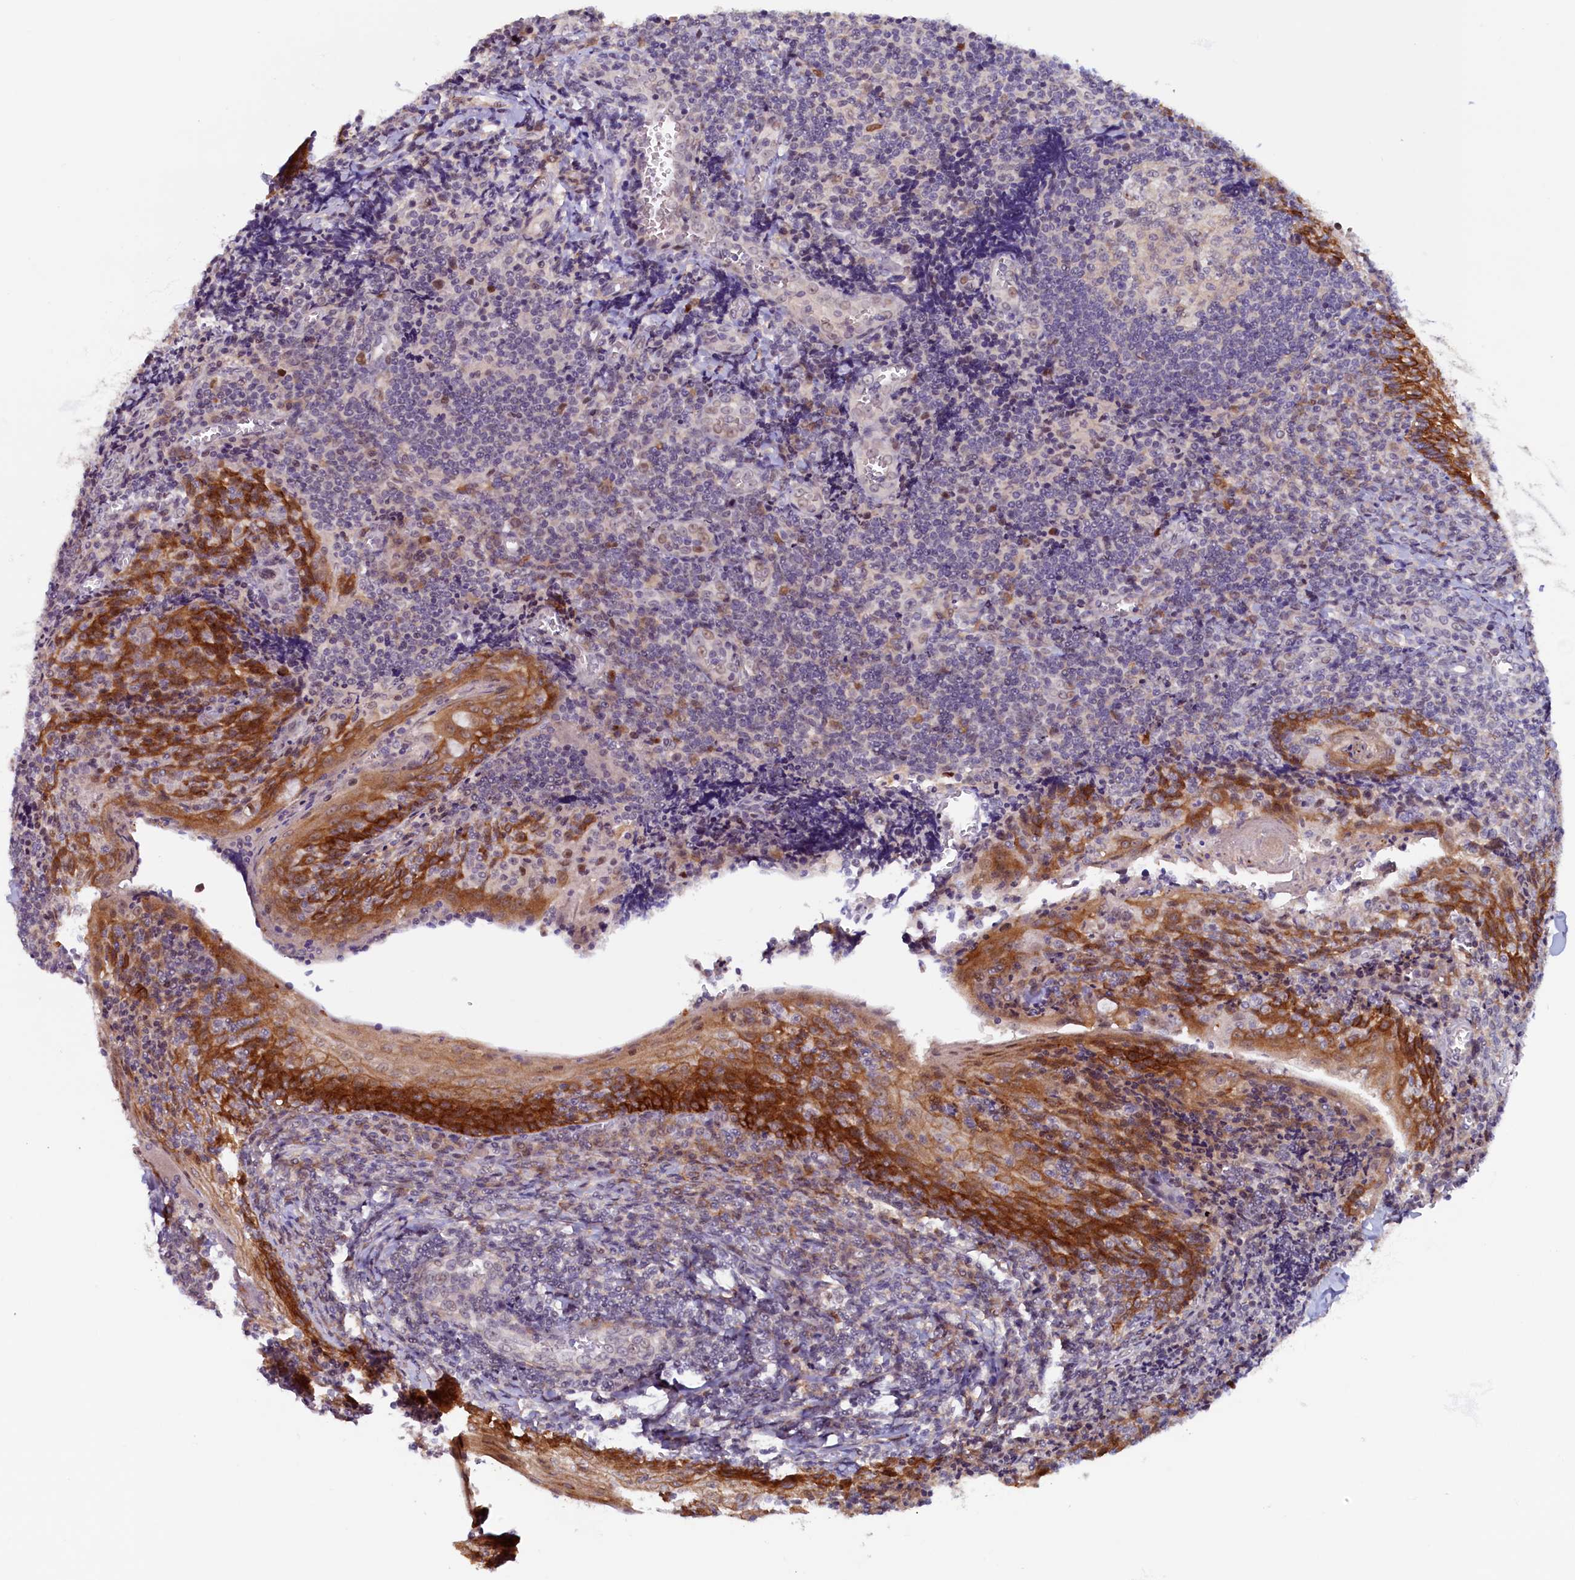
{"staining": {"intensity": "weak", "quantity": "<25%", "location": "nuclear"}, "tissue": "tonsil", "cell_type": "Germinal center cells", "image_type": "normal", "snomed": [{"axis": "morphology", "description": "Normal tissue, NOS"}, {"axis": "topography", "description": "Tonsil"}], "caption": "Protein analysis of benign tonsil demonstrates no significant expression in germinal center cells. (Stains: DAB (3,3'-diaminobenzidine) IHC with hematoxylin counter stain, Microscopy: brightfield microscopy at high magnification).", "gene": "PACSIN3", "patient": {"sex": "male", "age": 27}}